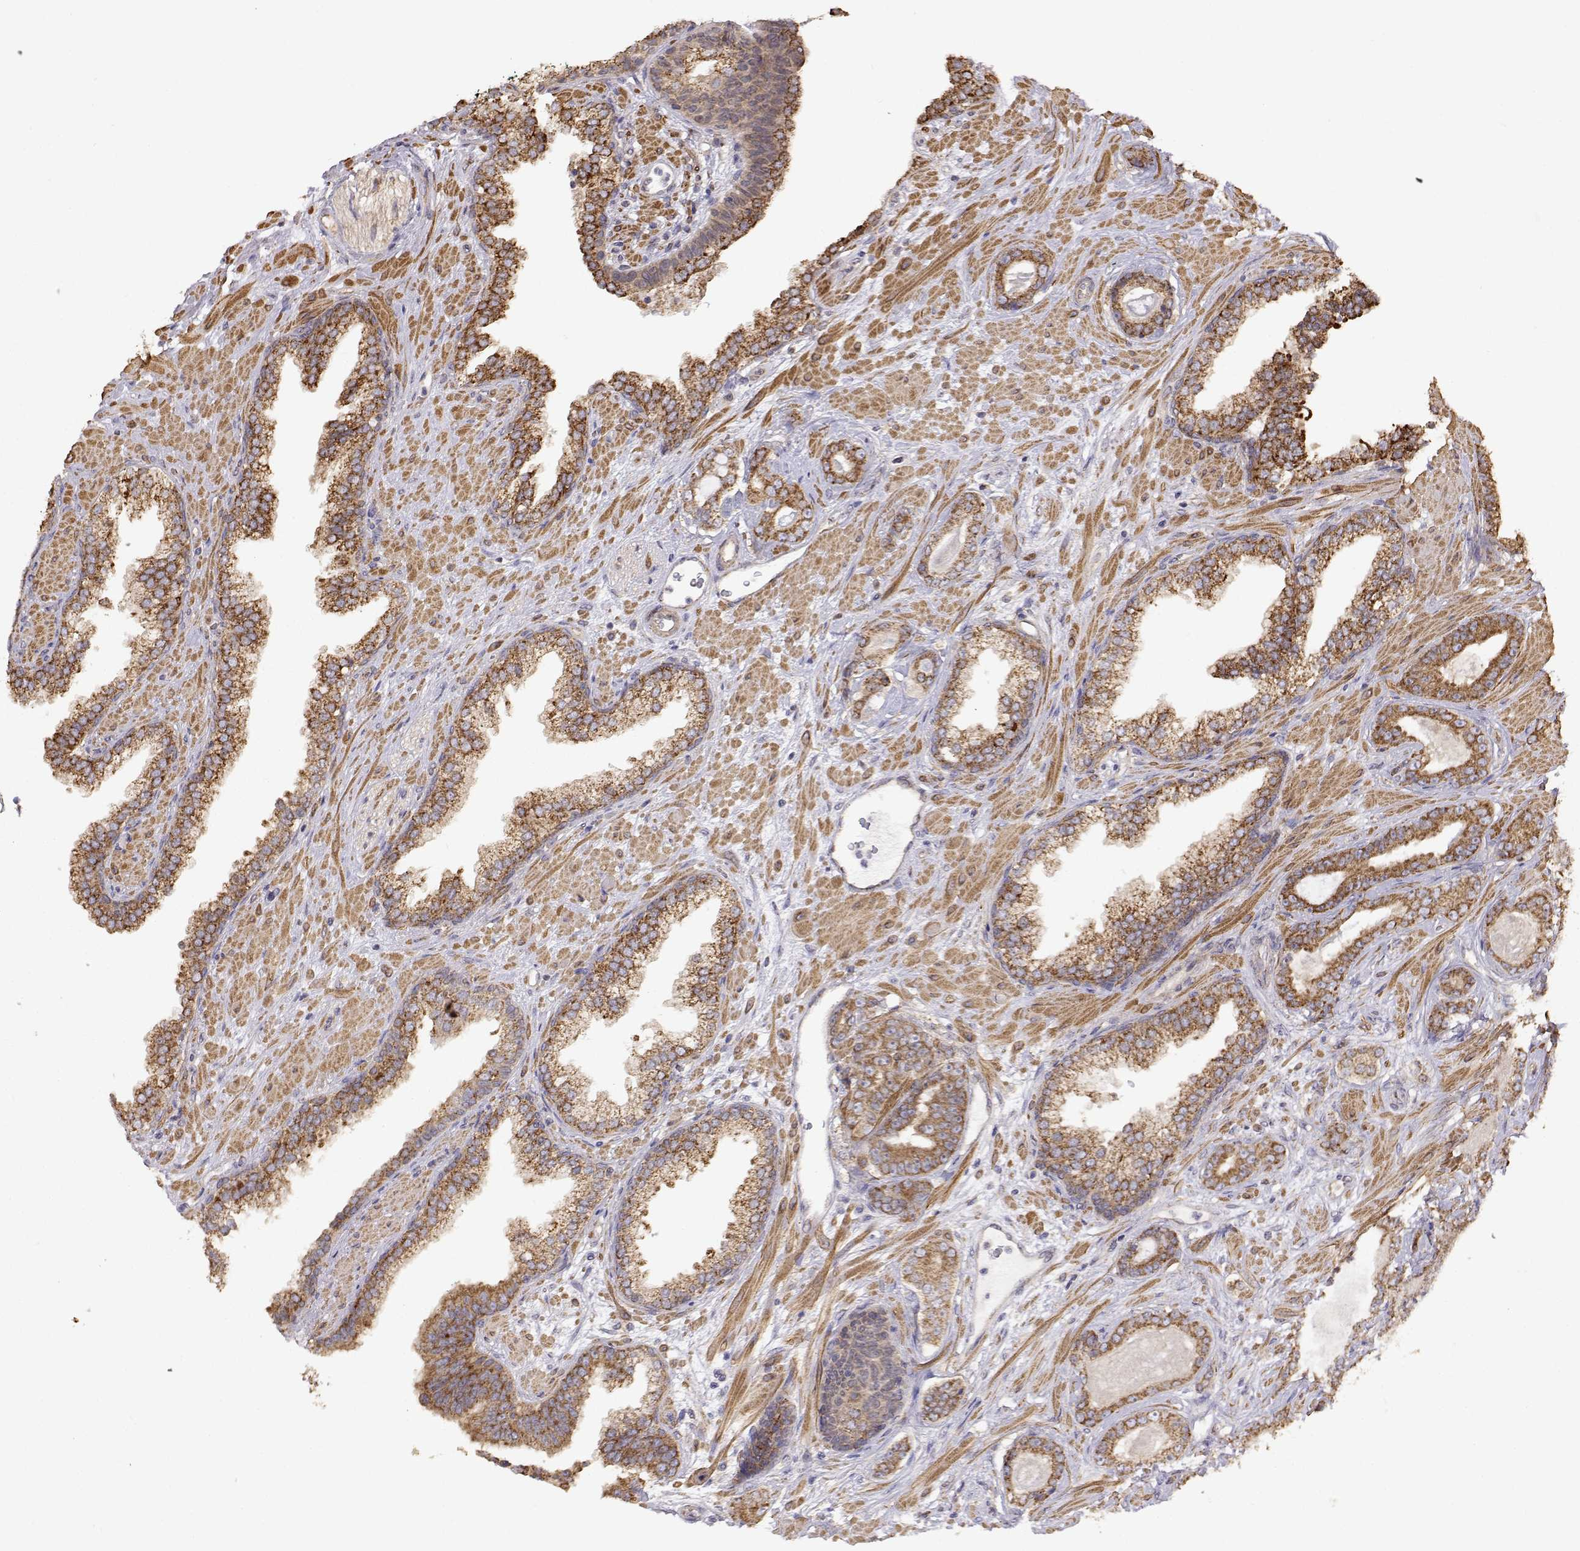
{"staining": {"intensity": "strong", "quantity": ">75%", "location": "cytoplasmic/membranous"}, "tissue": "prostate cancer", "cell_type": "Tumor cells", "image_type": "cancer", "snomed": [{"axis": "morphology", "description": "Adenocarcinoma, Low grade"}, {"axis": "topography", "description": "Prostate"}], "caption": "Human prostate cancer stained with a protein marker demonstrates strong staining in tumor cells.", "gene": "PAIP1", "patient": {"sex": "male", "age": 61}}